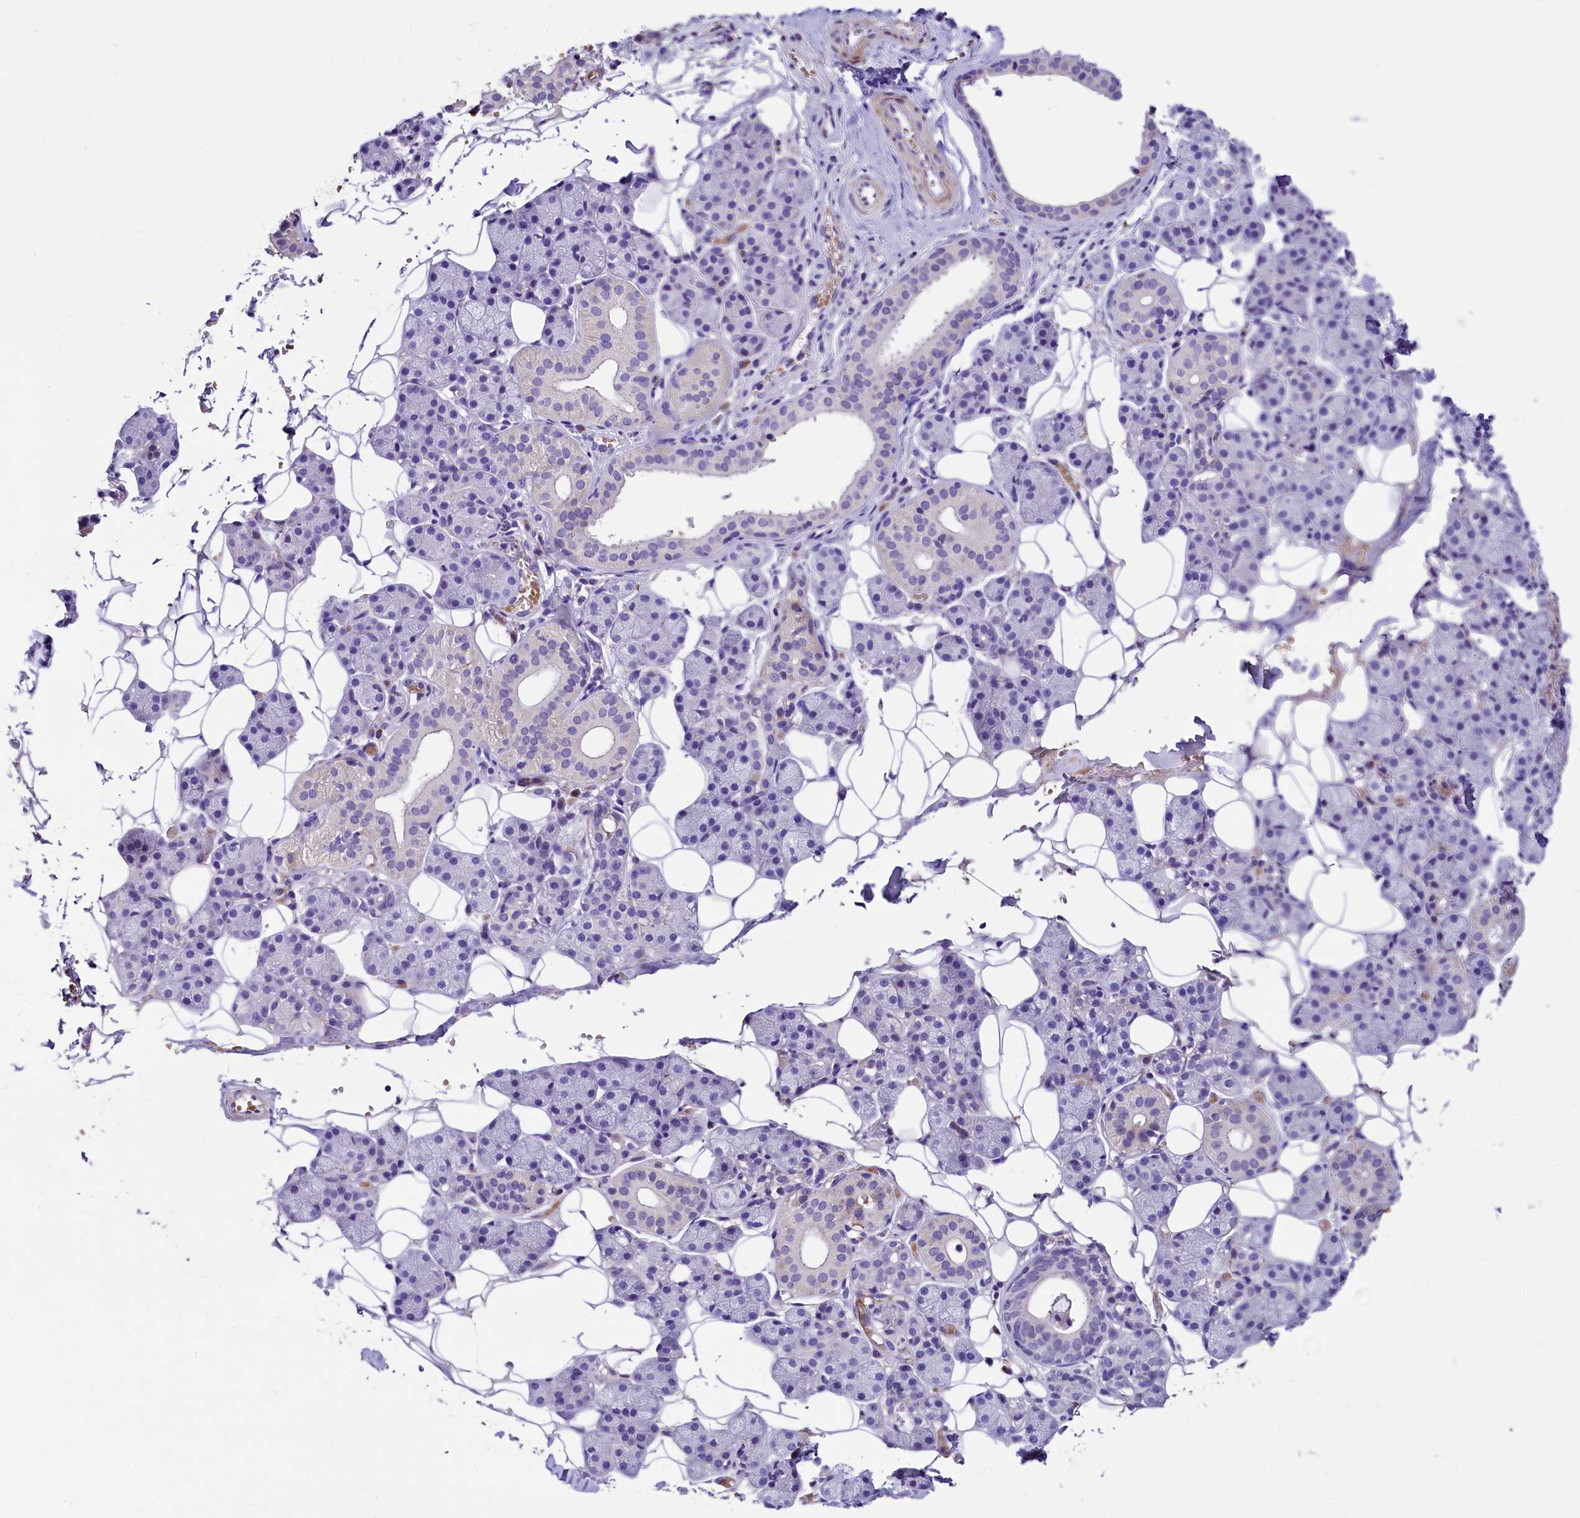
{"staining": {"intensity": "negative", "quantity": "none", "location": "none"}, "tissue": "salivary gland", "cell_type": "Glandular cells", "image_type": "normal", "snomed": [{"axis": "morphology", "description": "Normal tissue, NOS"}, {"axis": "topography", "description": "Salivary gland"}], "caption": "High power microscopy photomicrograph of an IHC photomicrograph of unremarkable salivary gland, revealing no significant positivity in glandular cells. (DAB (3,3'-diaminobenzidine) IHC, high magnification).", "gene": "MEX3B", "patient": {"sex": "female", "age": 33}}